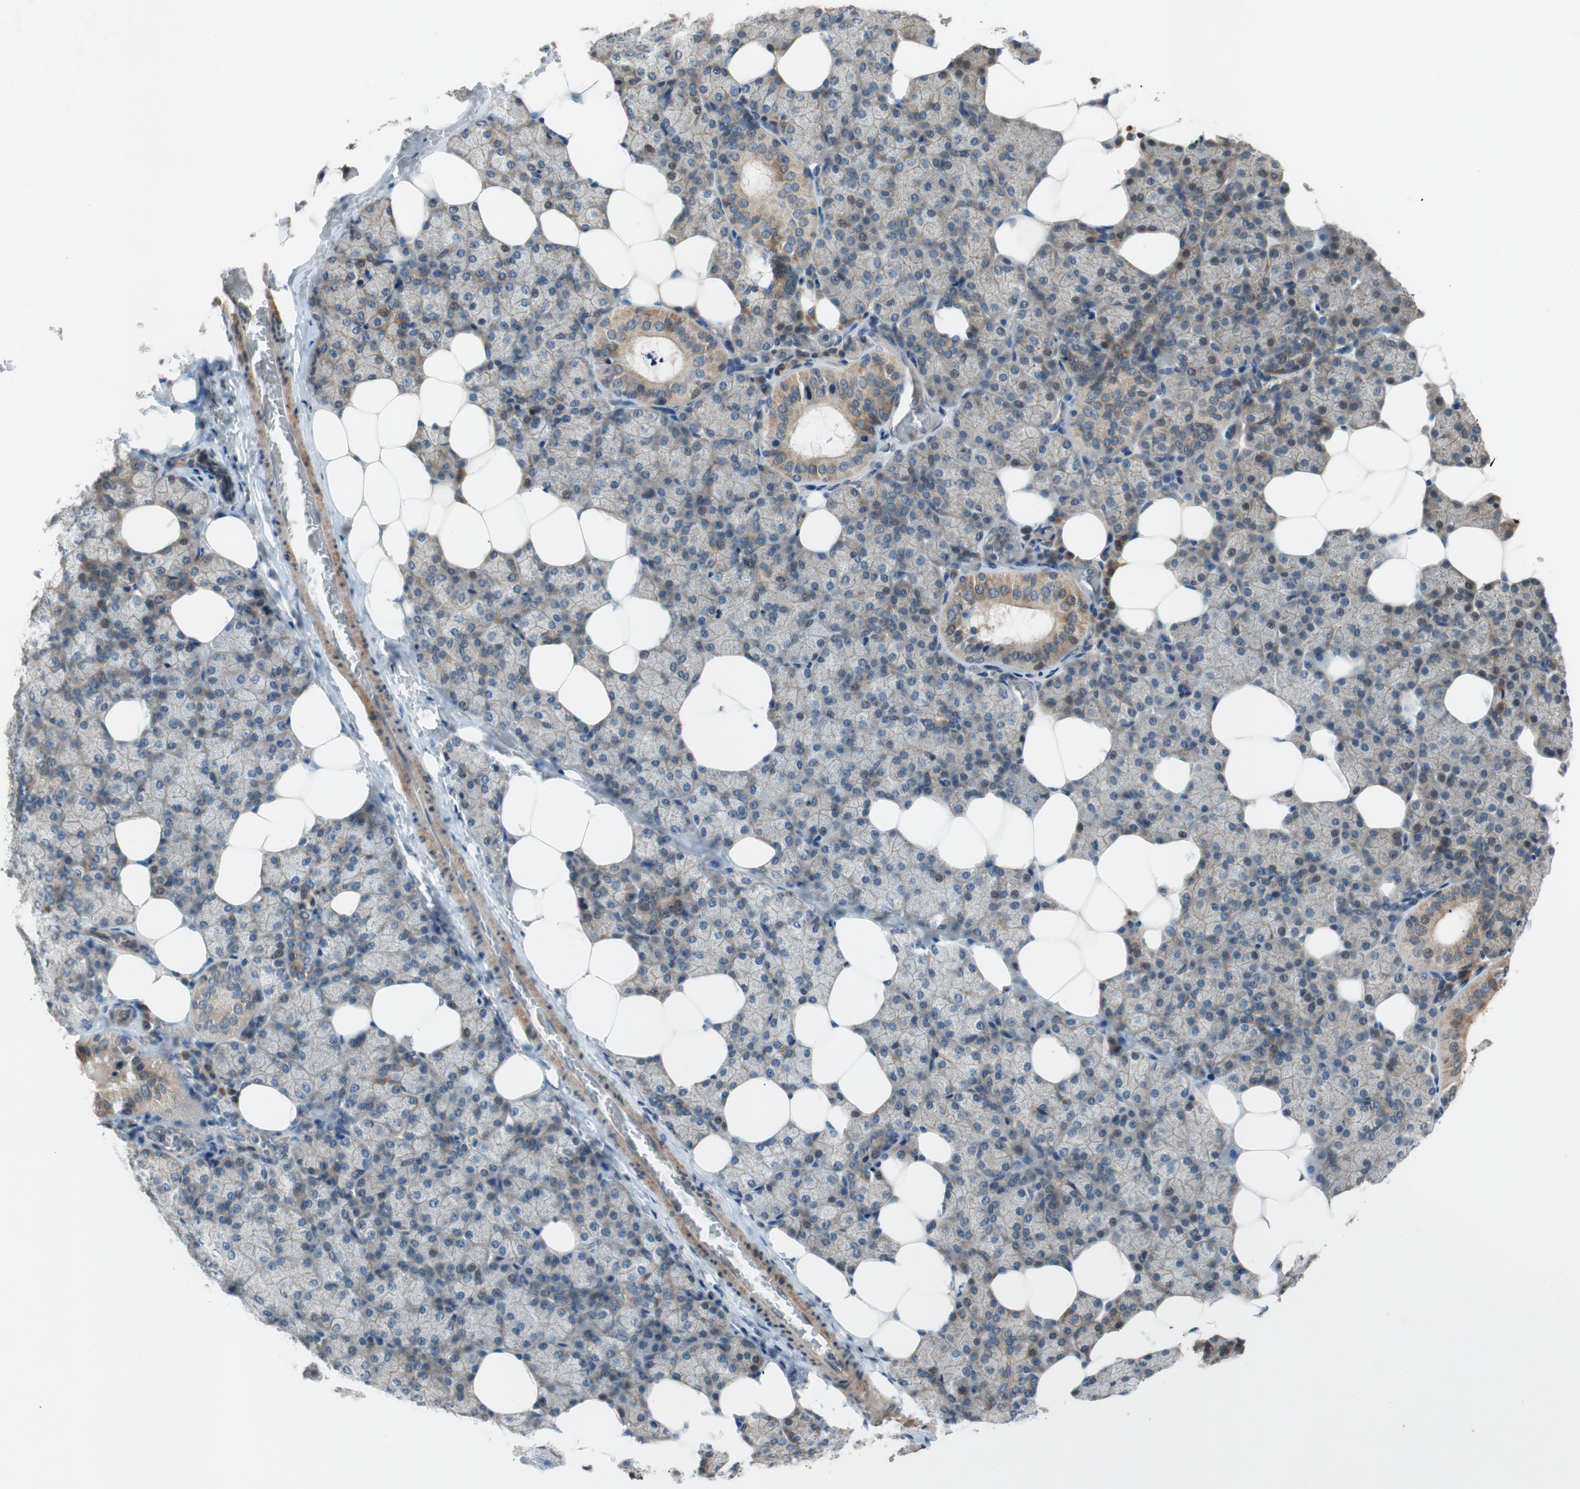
{"staining": {"intensity": "weak", "quantity": ">75%", "location": "cytoplasmic/membranous"}, "tissue": "salivary gland", "cell_type": "Glandular cells", "image_type": "normal", "snomed": [{"axis": "morphology", "description": "Normal tissue, NOS"}, {"axis": "topography", "description": "Lymph node"}, {"axis": "topography", "description": "Salivary gland"}], "caption": "A low amount of weak cytoplasmic/membranous expression is present in approximately >75% of glandular cells in benign salivary gland. The staining was performed using DAB (3,3'-diaminobenzidine) to visualize the protein expression in brown, while the nuclei were stained in blue with hematoxylin (Magnification: 20x).", "gene": "ATP2C1", "patient": {"sex": "male", "age": 8}}